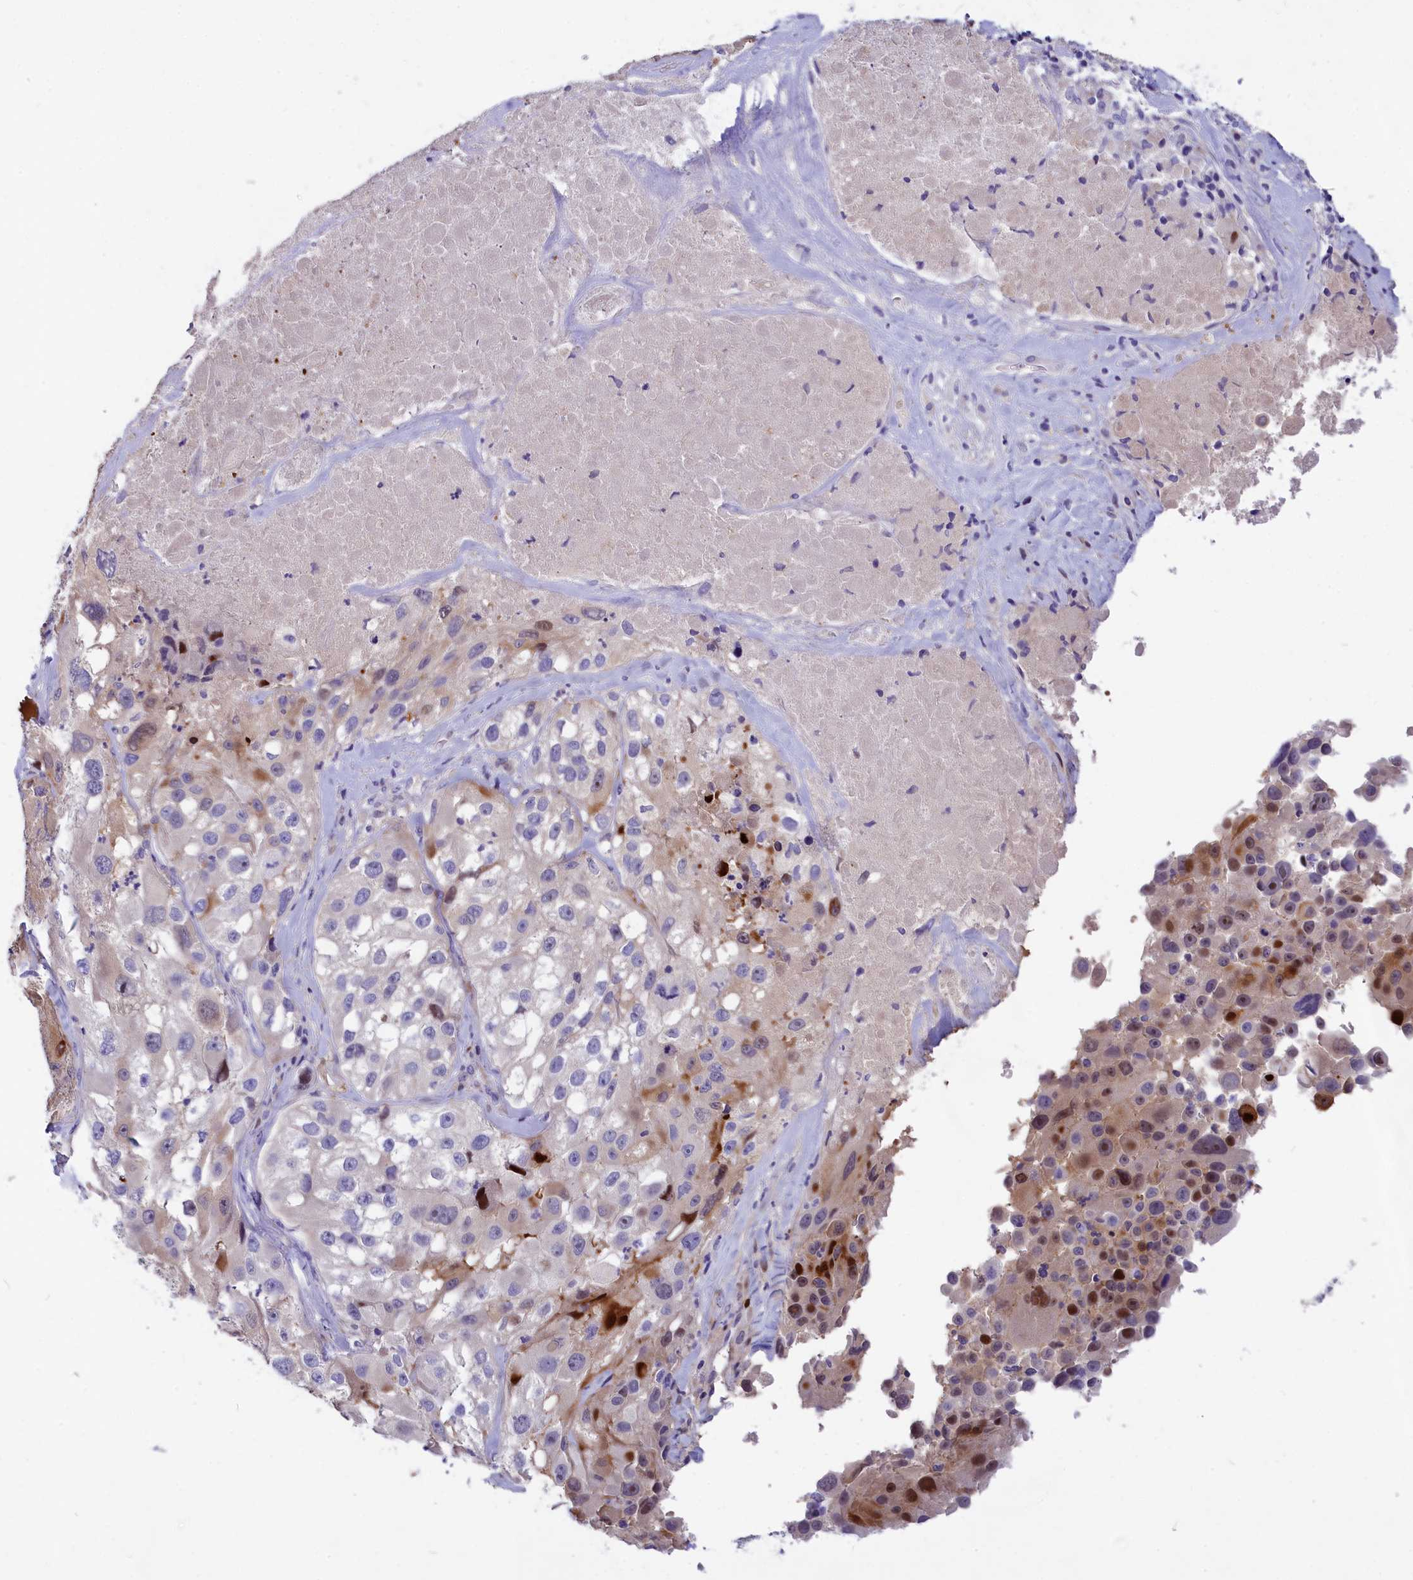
{"staining": {"intensity": "negative", "quantity": "none", "location": "none"}, "tissue": "melanoma", "cell_type": "Tumor cells", "image_type": "cancer", "snomed": [{"axis": "morphology", "description": "Malignant melanoma, Metastatic site"}, {"axis": "topography", "description": "Lymph node"}], "caption": "A micrograph of melanoma stained for a protein displays no brown staining in tumor cells.", "gene": "NKPD1", "patient": {"sex": "male", "age": 62}}